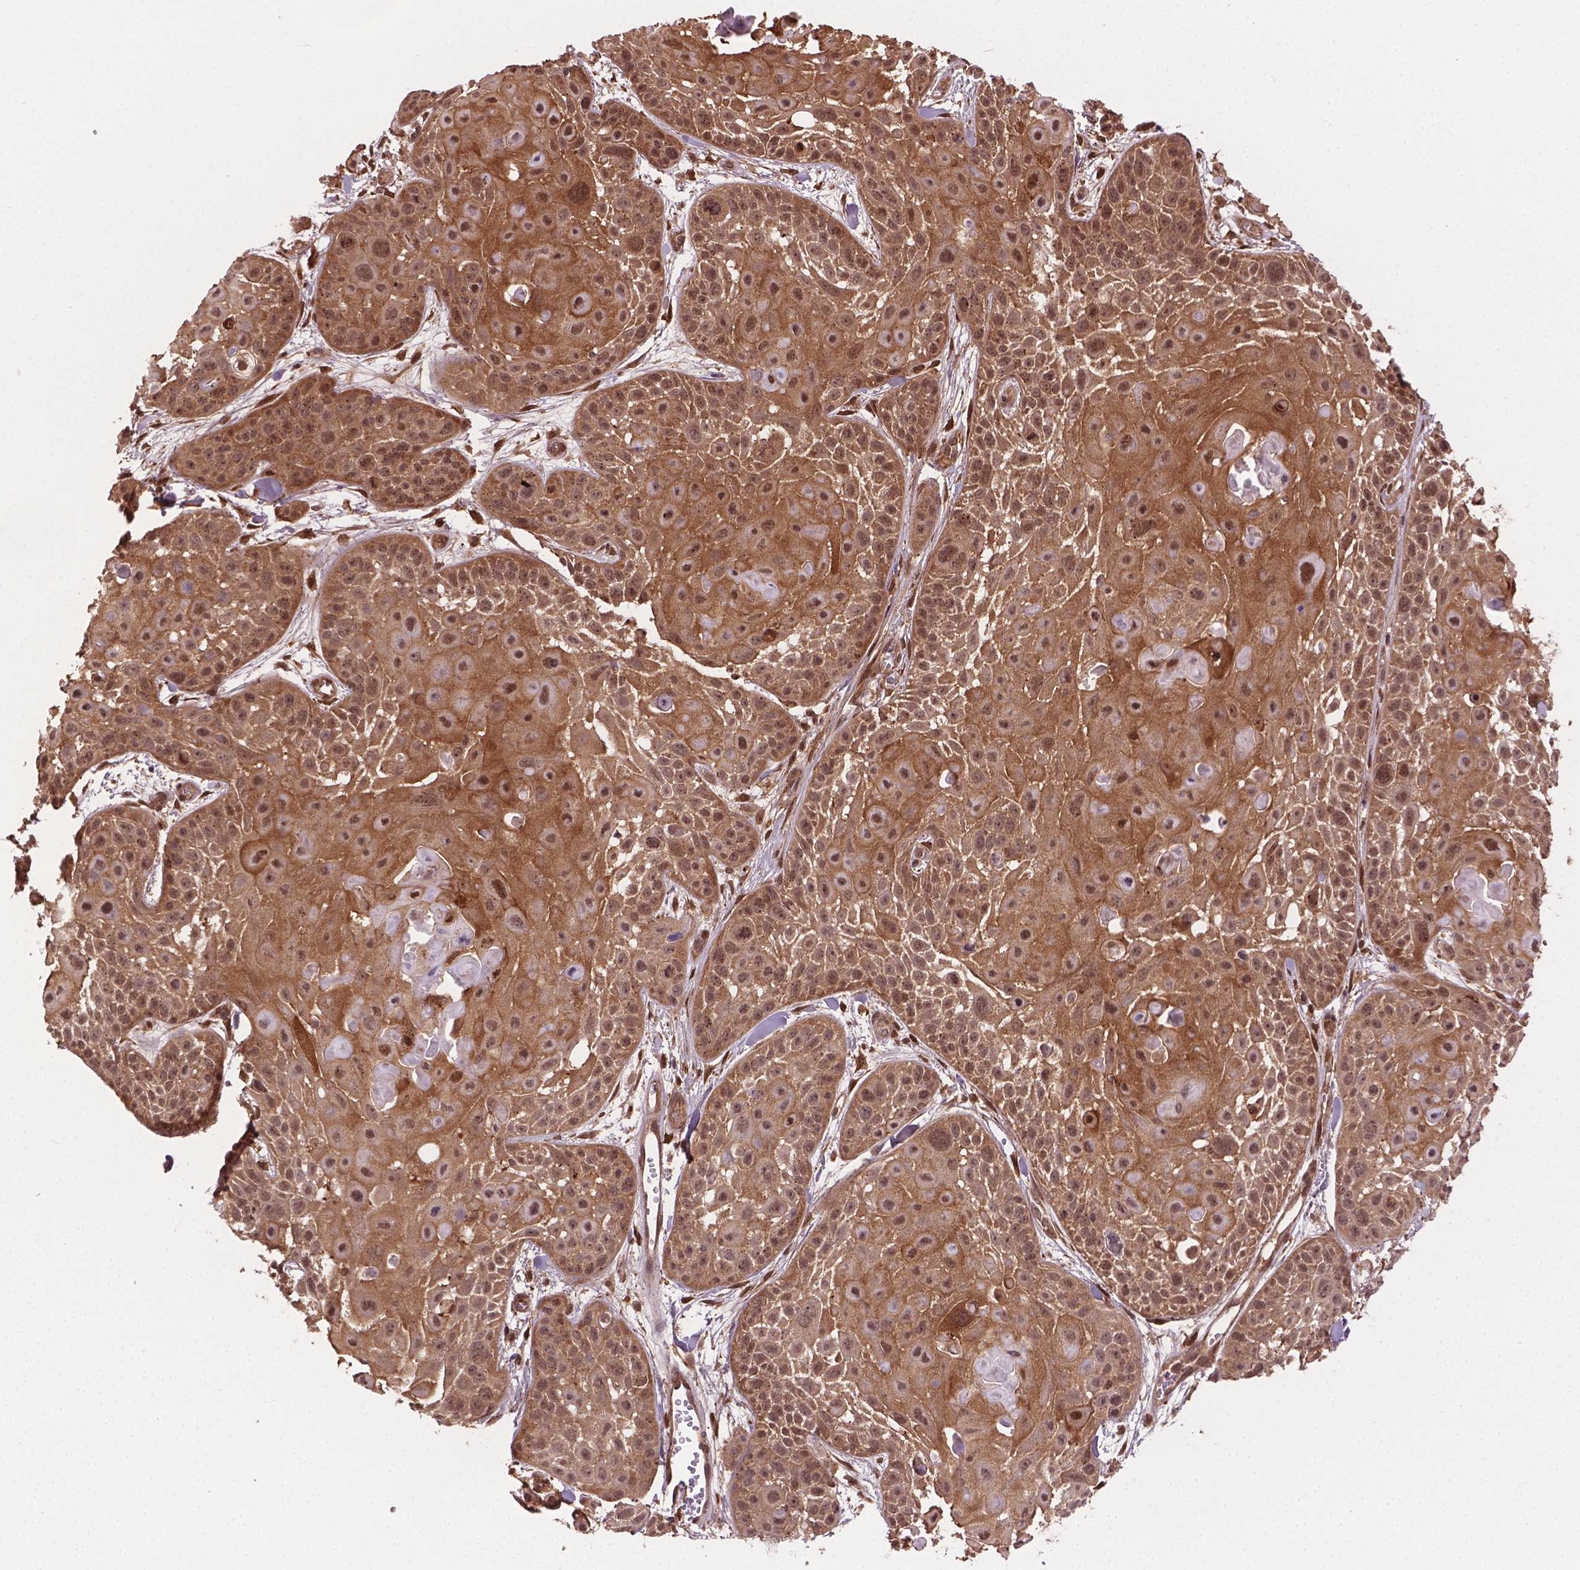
{"staining": {"intensity": "moderate", "quantity": ">75%", "location": "cytoplasmic/membranous,nuclear"}, "tissue": "skin cancer", "cell_type": "Tumor cells", "image_type": "cancer", "snomed": [{"axis": "morphology", "description": "Squamous cell carcinoma, NOS"}, {"axis": "topography", "description": "Skin"}, {"axis": "topography", "description": "Anal"}], "caption": "Skin cancer tissue reveals moderate cytoplasmic/membranous and nuclear expression in about >75% of tumor cells", "gene": "PLIN3", "patient": {"sex": "female", "age": 75}}